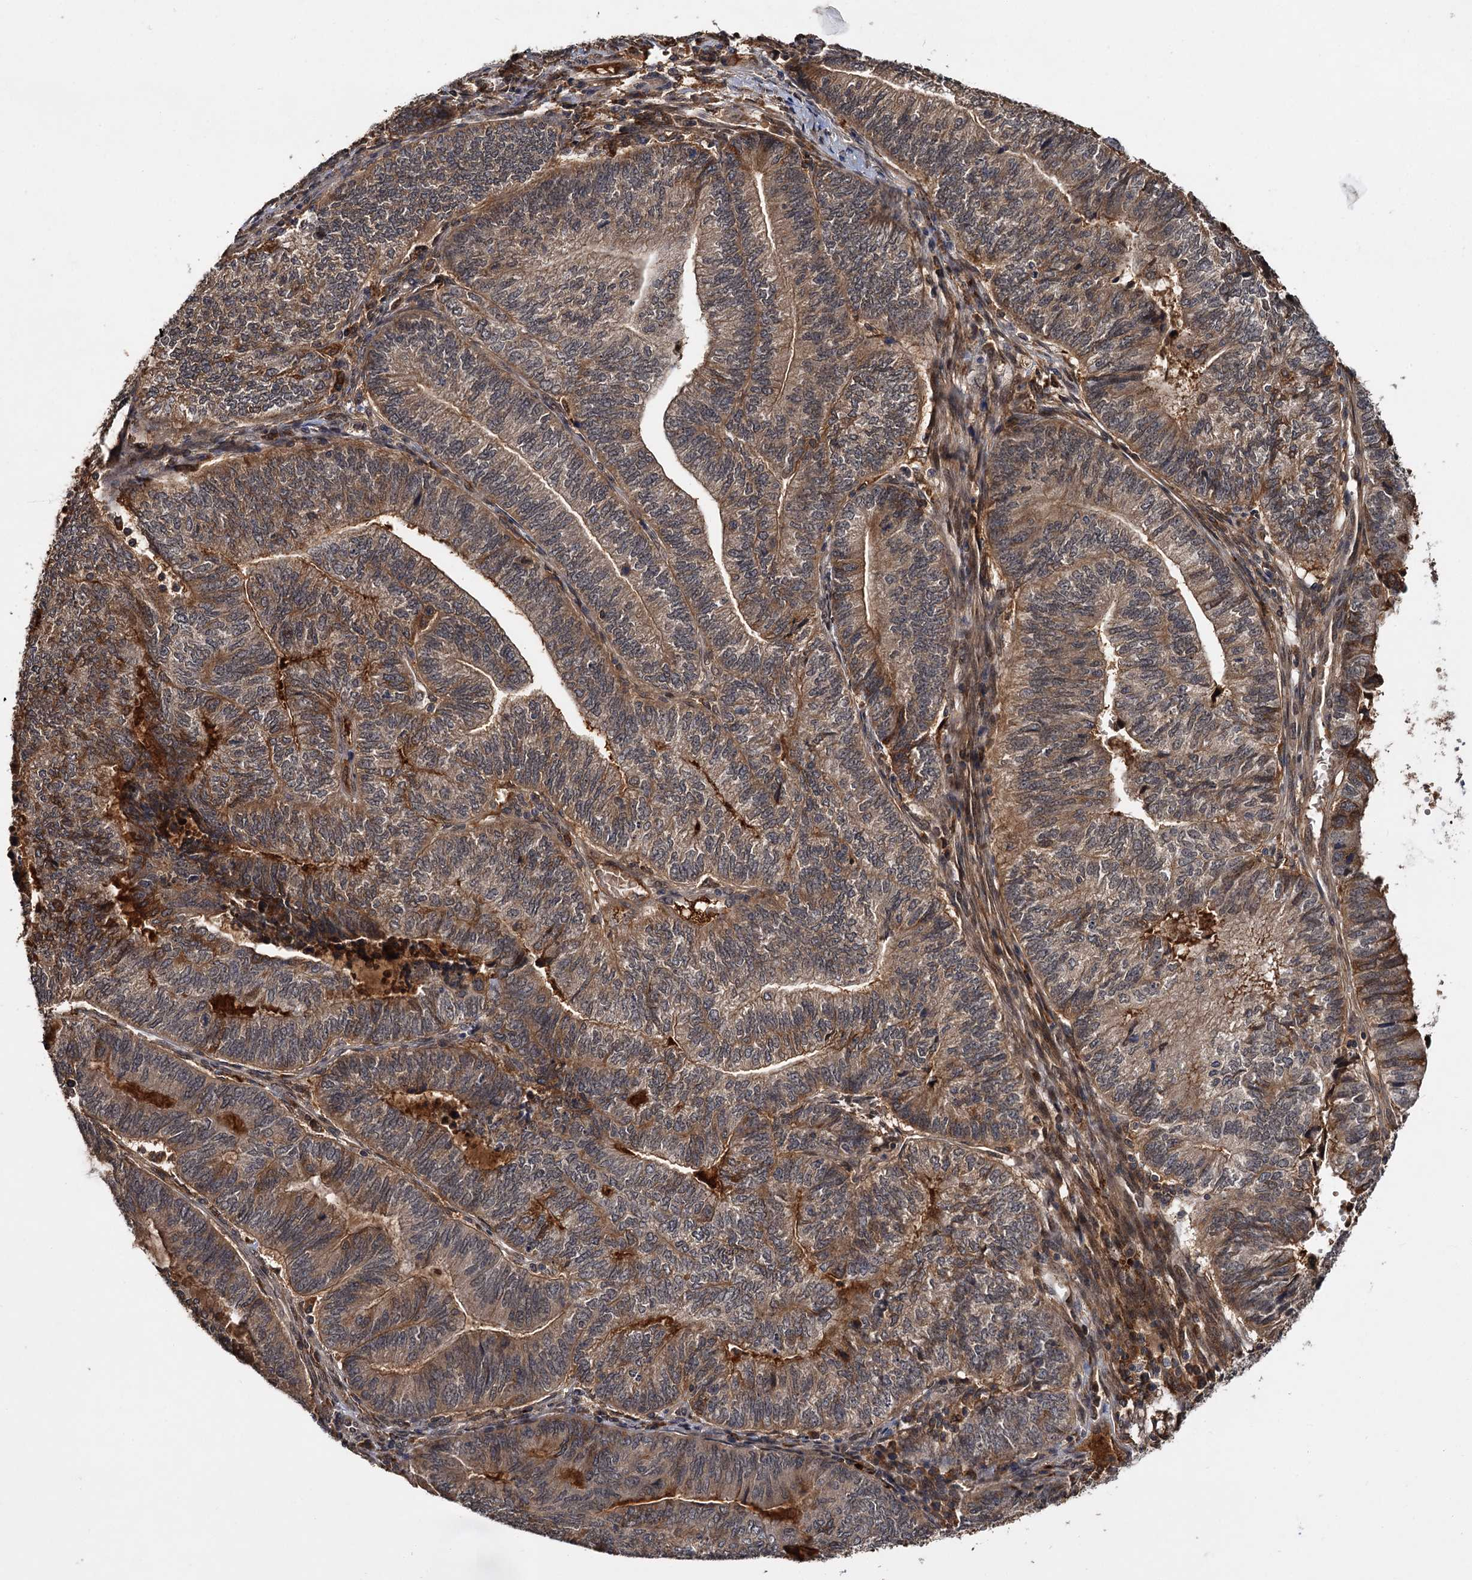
{"staining": {"intensity": "moderate", "quantity": "25%-75%", "location": "cytoplasmic/membranous"}, "tissue": "endometrial cancer", "cell_type": "Tumor cells", "image_type": "cancer", "snomed": [{"axis": "morphology", "description": "Adenocarcinoma, NOS"}, {"axis": "topography", "description": "Uterus"}, {"axis": "topography", "description": "Endometrium"}], "caption": "There is medium levels of moderate cytoplasmic/membranous expression in tumor cells of endometrial cancer (adenocarcinoma), as demonstrated by immunohistochemical staining (brown color).", "gene": "MBD6", "patient": {"sex": "female", "age": 70}}